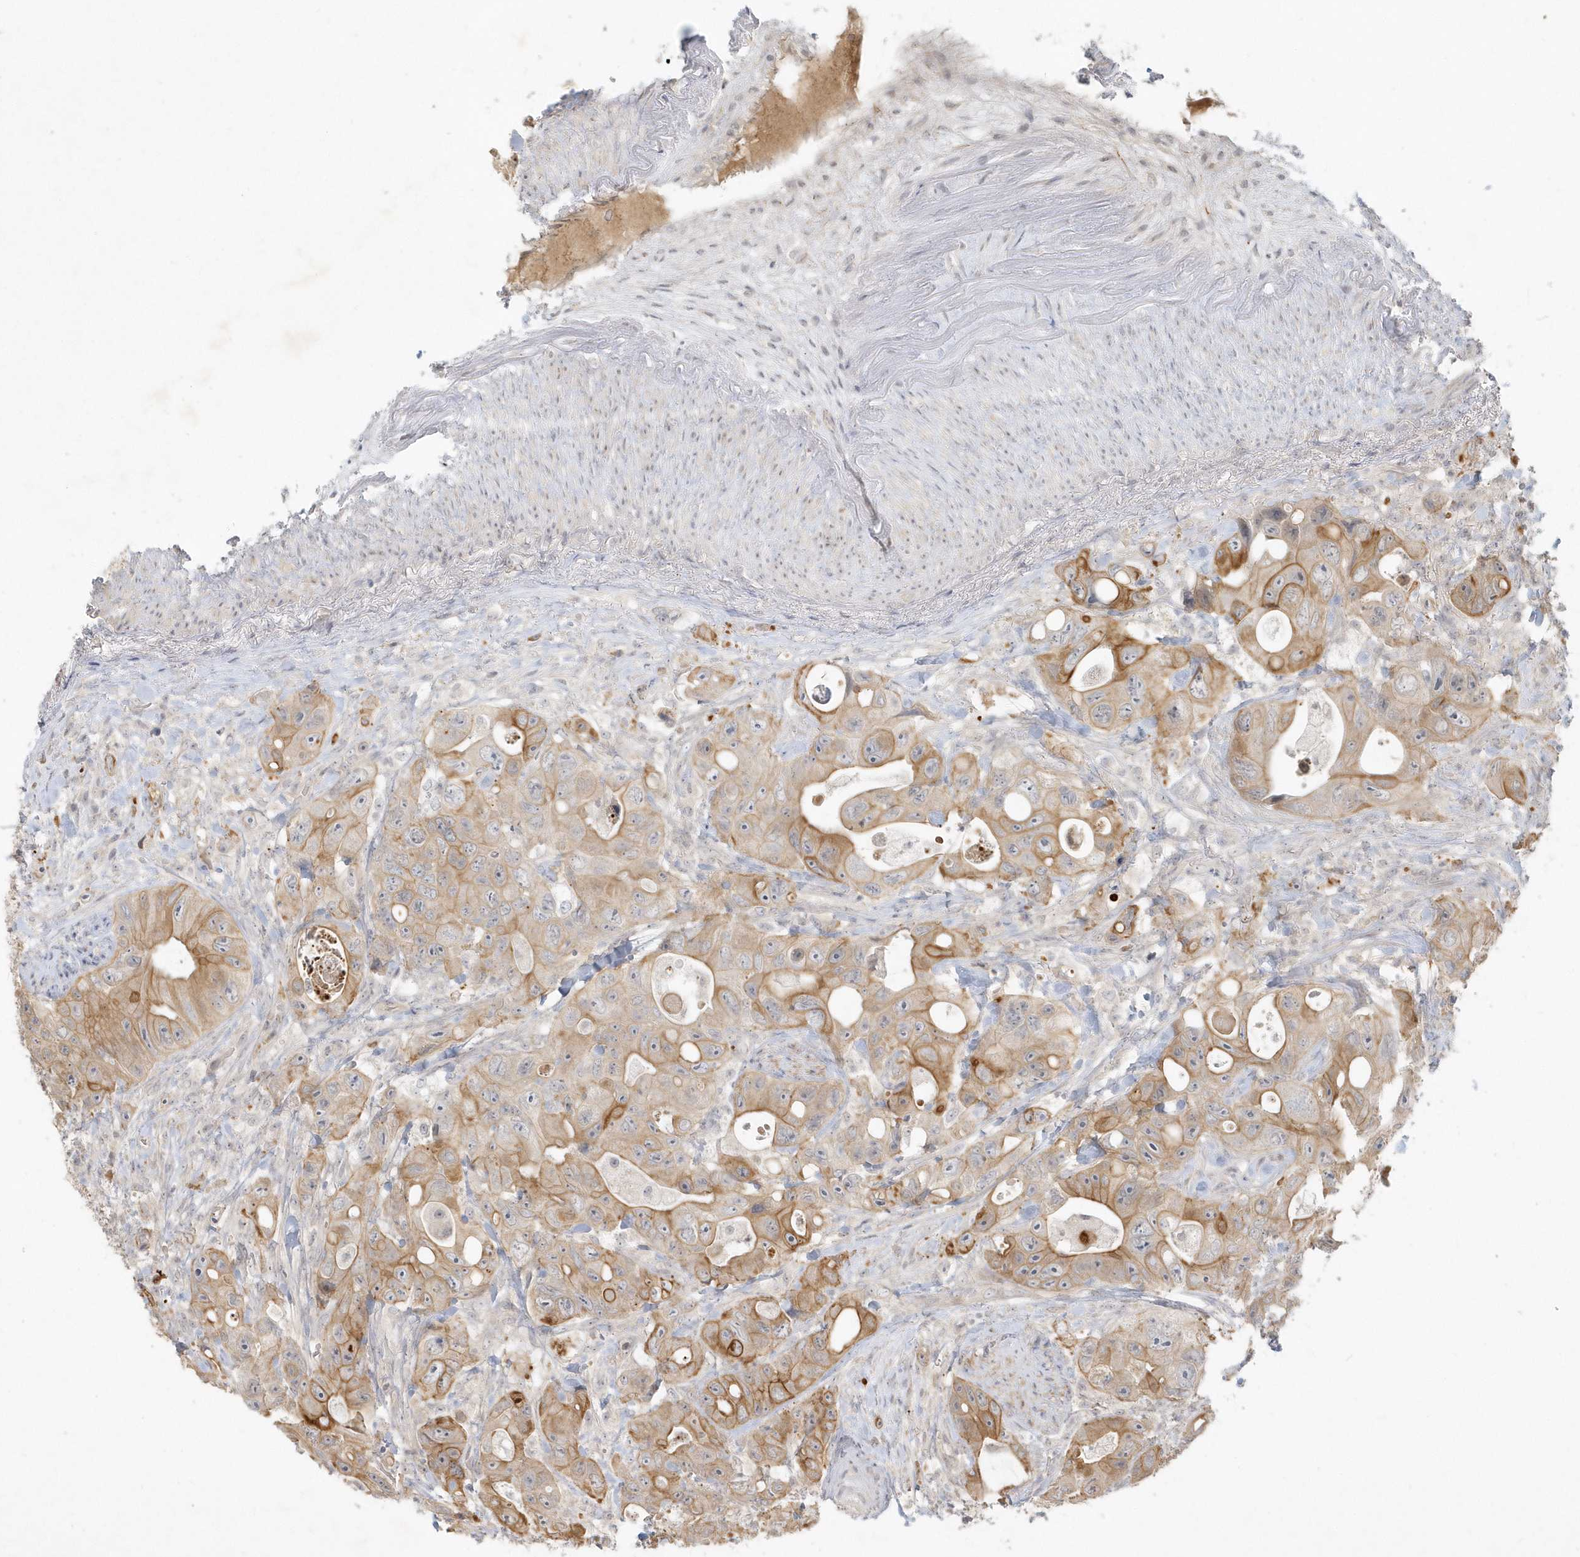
{"staining": {"intensity": "moderate", "quantity": "25%-75%", "location": "cytoplasmic/membranous"}, "tissue": "colorectal cancer", "cell_type": "Tumor cells", "image_type": "cancer", "snomed": [{"axis": "morphology", "description": "Adenocarcinoma, NOS"}, {"axis": "topography", "description": "Colon"}], "caption": "Immunohistochemical staining of human colorectal cancer (adenocarcinoma) shows medium levels of moderate cytoplasmic/membranous positivity in about 25%-75% of tumor cells.", "gene": "BOD1", "patient": {"sex": "female", "age": 46}}